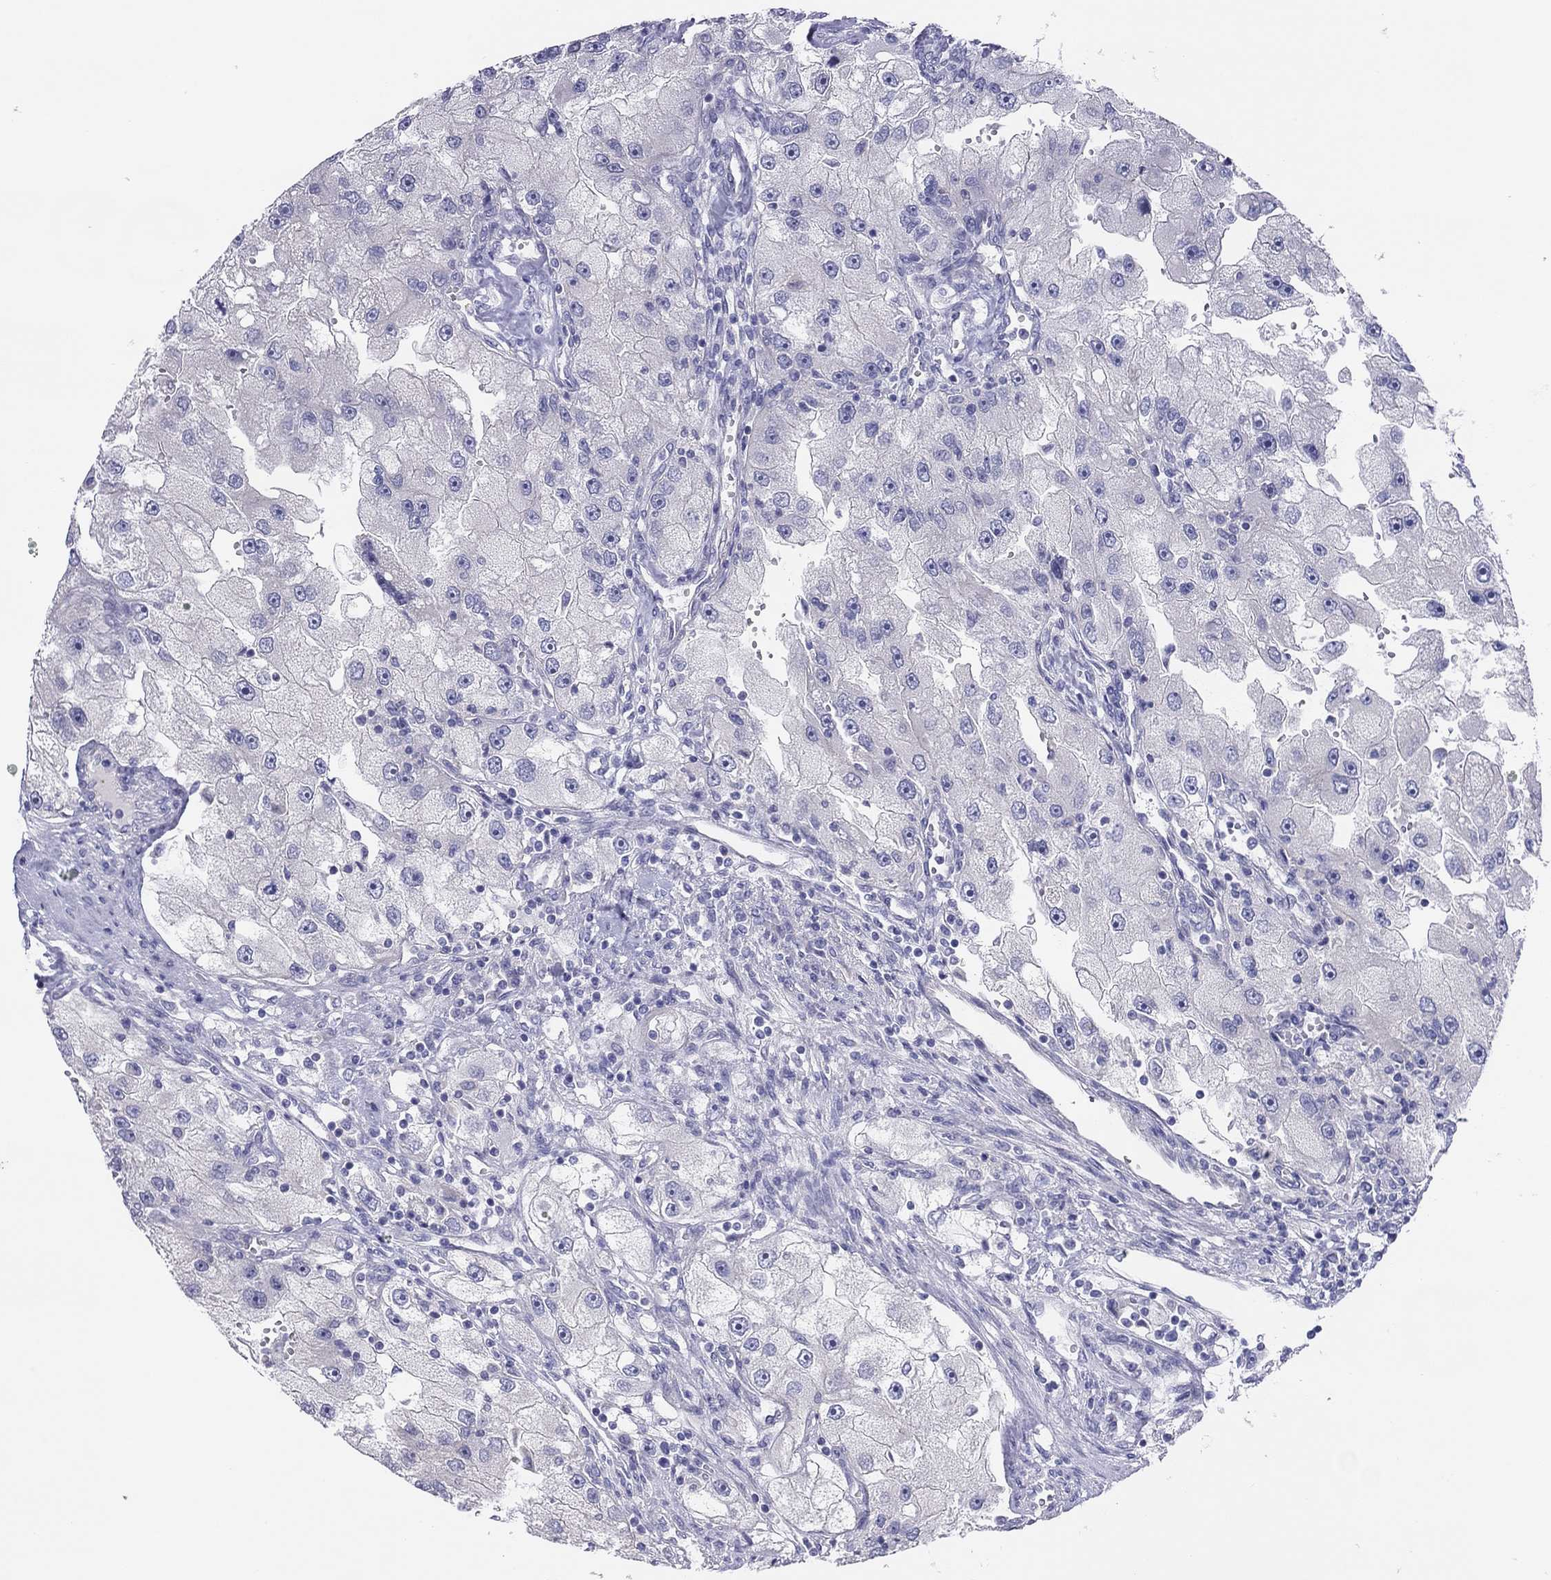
{"staining": {"intensity": "negative", "quantity": "none", "location": "none"}, "tissue": "renal cancer", "cell_type": "Tumor cells", "image_type": "cancer", "snomed": [{"axis": "morphology", "description": "Adenocarcinoma, NOS"}, {"axis": "topography", "description": "Kidney"}], "caption": "This is a histopathology image of IHC staining of renal cancer (adenocarcinoma), which shows no positivity in tumor cells.", "gene": "MGAT4C", "patient": {"sex": "male", "age": 63}}